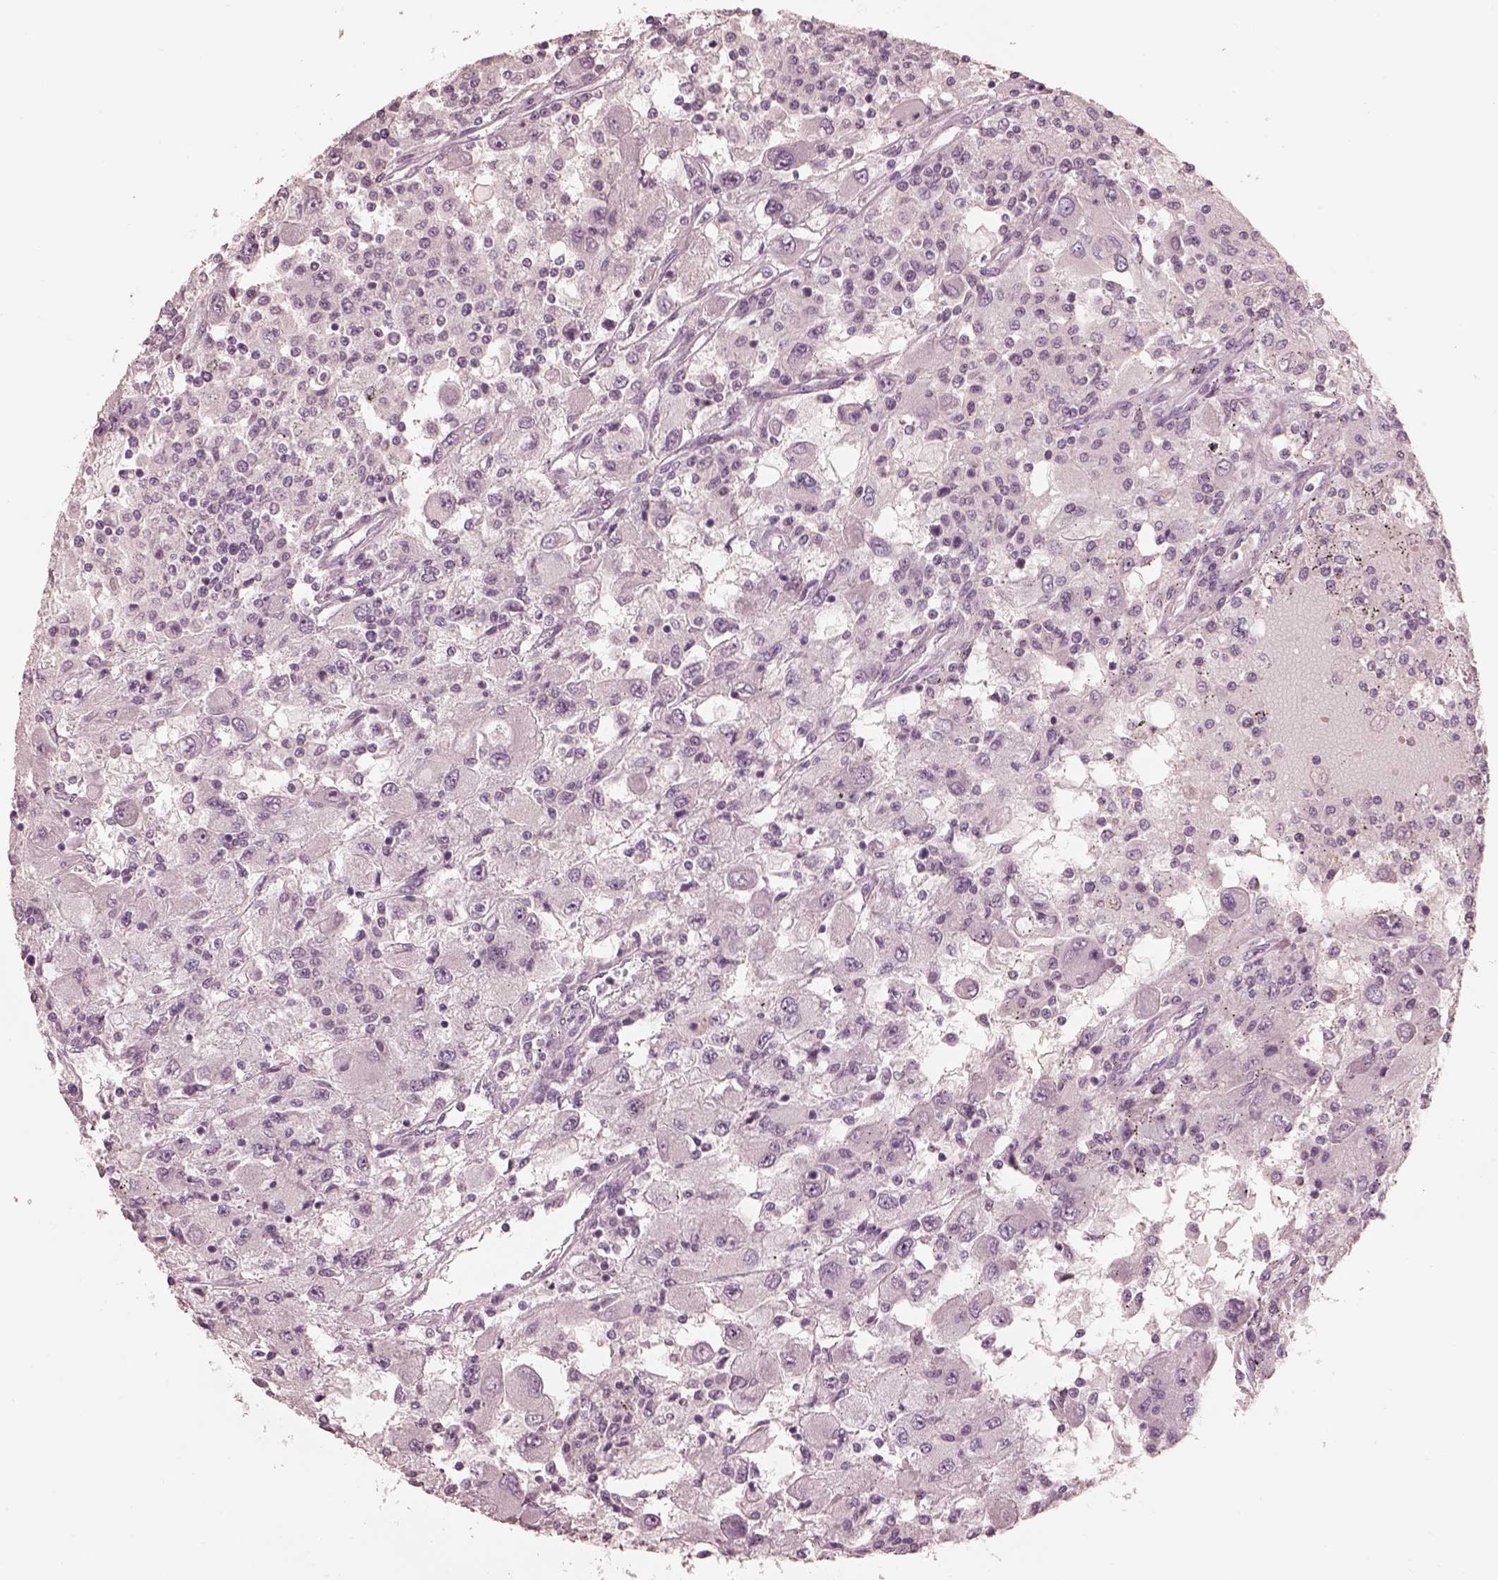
{"staining": {"intensity": "negative", "quantity": "none", "location": "none"}, "tissue": "renal cancer", "cell_type": "Tumor cells", "image_type": "cancer", "snomed": [{"axis": "morphology", "description": "Adenocarcinoma, NOS"}, {"axis": "topography", "description": "Kidney"}], "caption": "Immunohistochemistry (IHC) micrograph of renal adenocarcinoma stained for a protein (brown), which displays no staining in tumor cells.", "gene": "PRKACG", "patient": {"sex": "female", "age": 67}}